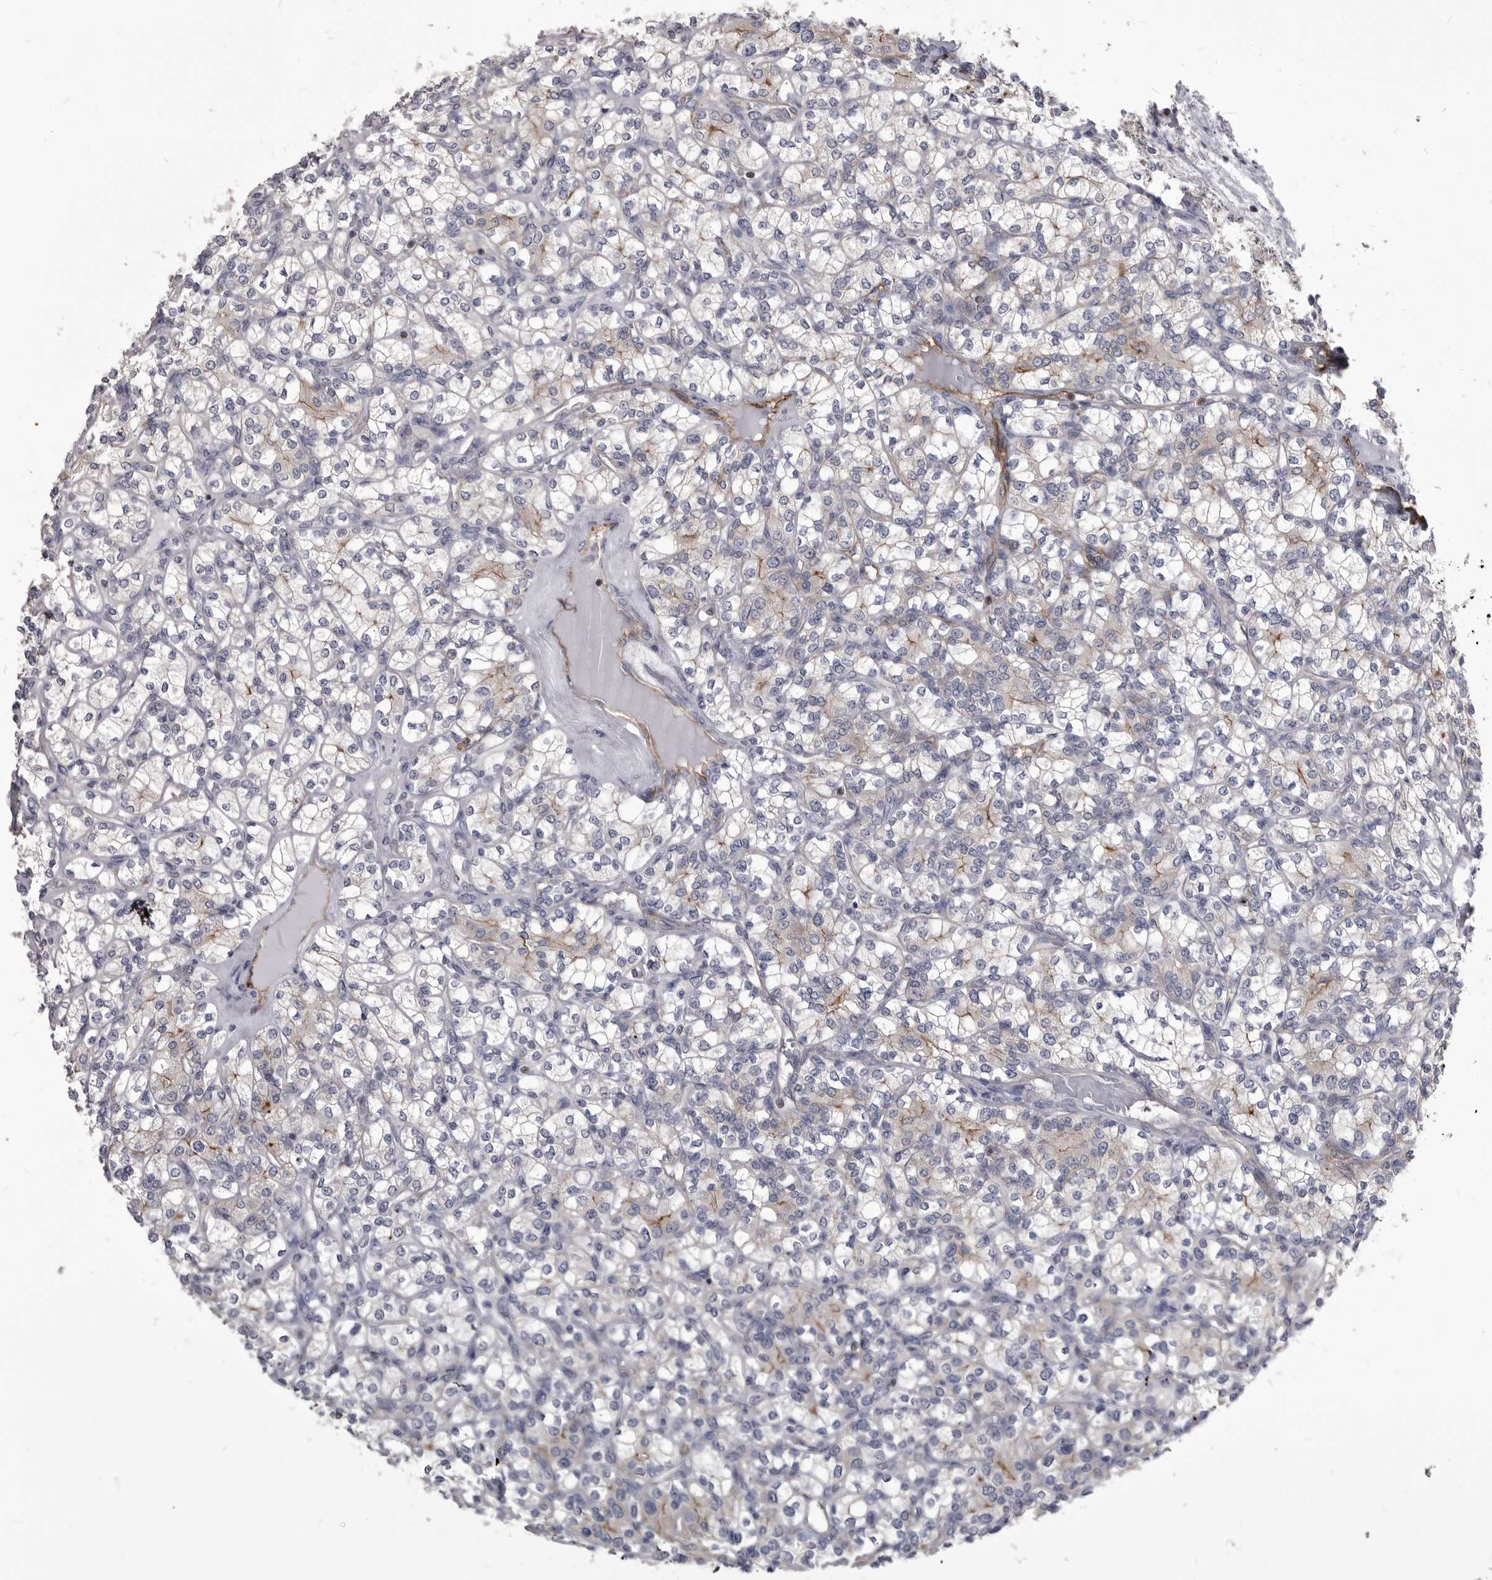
{"staining": {"intensity": "moderate", "quantity": "<25%", "location": "cytoplasmic/membranous"}, "tissue": "renal cancer", "cell_type": "Tumor cells", "image_type": "cancer", "snomed": [{"axis": "morphology", "description": "Adenocarcinoma, NOS"}, {"axis": "topography", "description": "Kidney"}], "caption": "Renal cancer (adenocarcinoma) stained with a protein marker exhibits moderate staining in tumor cells.", "gene": "OPLAH", "patient": {"sex": "male", "age": 77}}